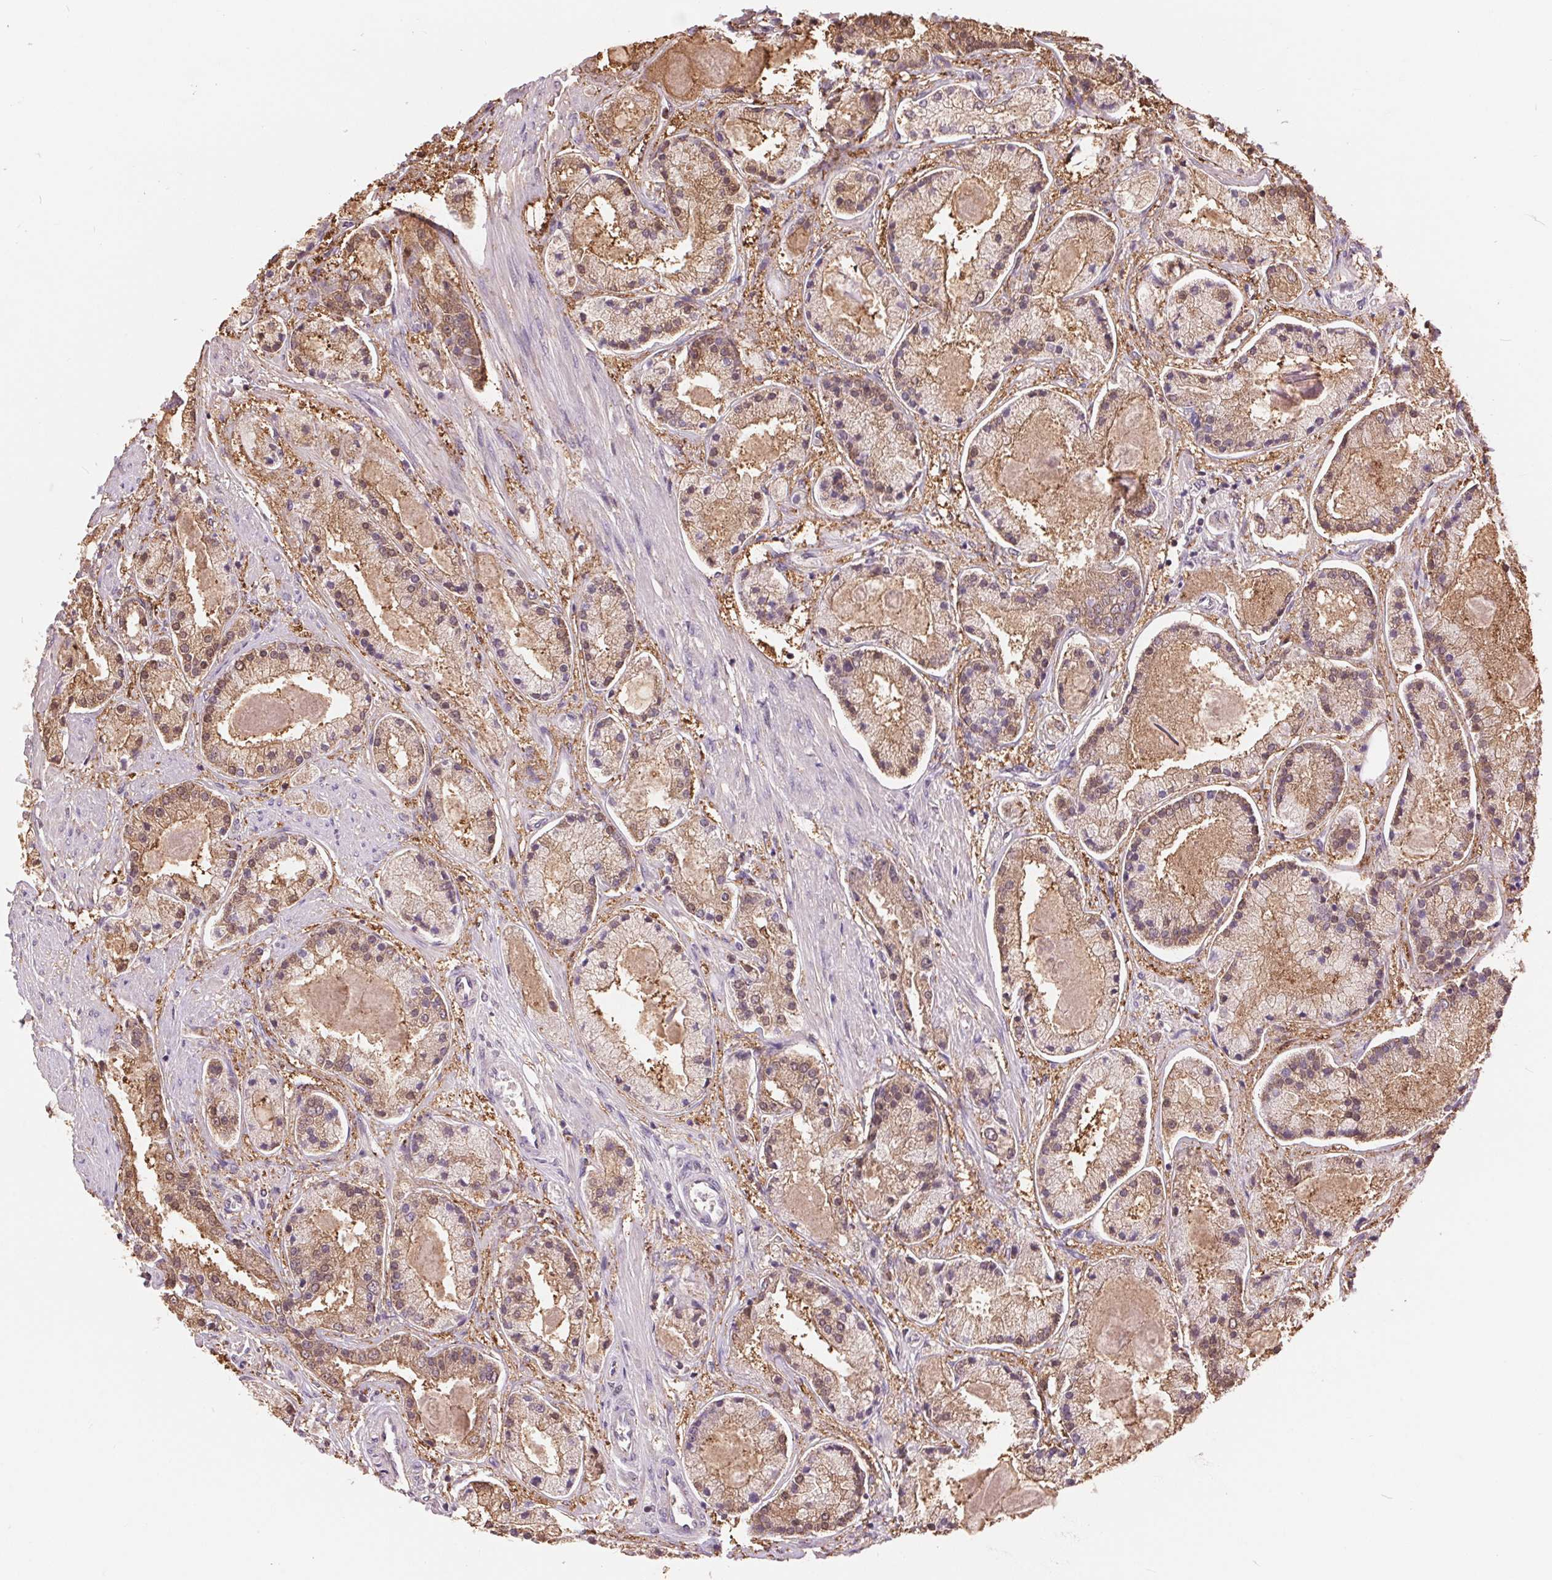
{"staining": {"intensity": "moderate", "quantity": ">75%", "location": "cytoplasmic/membranous,nuclear"}, "tissue": "prostate cancer", "cell_type": "Tumor cells", "image_type": "cancer", "snomed": [{"axis": "morphology", "description": "Adenocarcinoma, High grade"}, {"axis": "topography", "description": "Prostate"}], "caption": "Tumor cells reveal medium levels of moderate cytoplasmic/membranous and nuclear positivity in approximately >75% of cells in human prostate cancer (adenocarcinoma (high-grade)).", "gene": "TMEM273", "patient": {"sex": "male", "age": 67}}